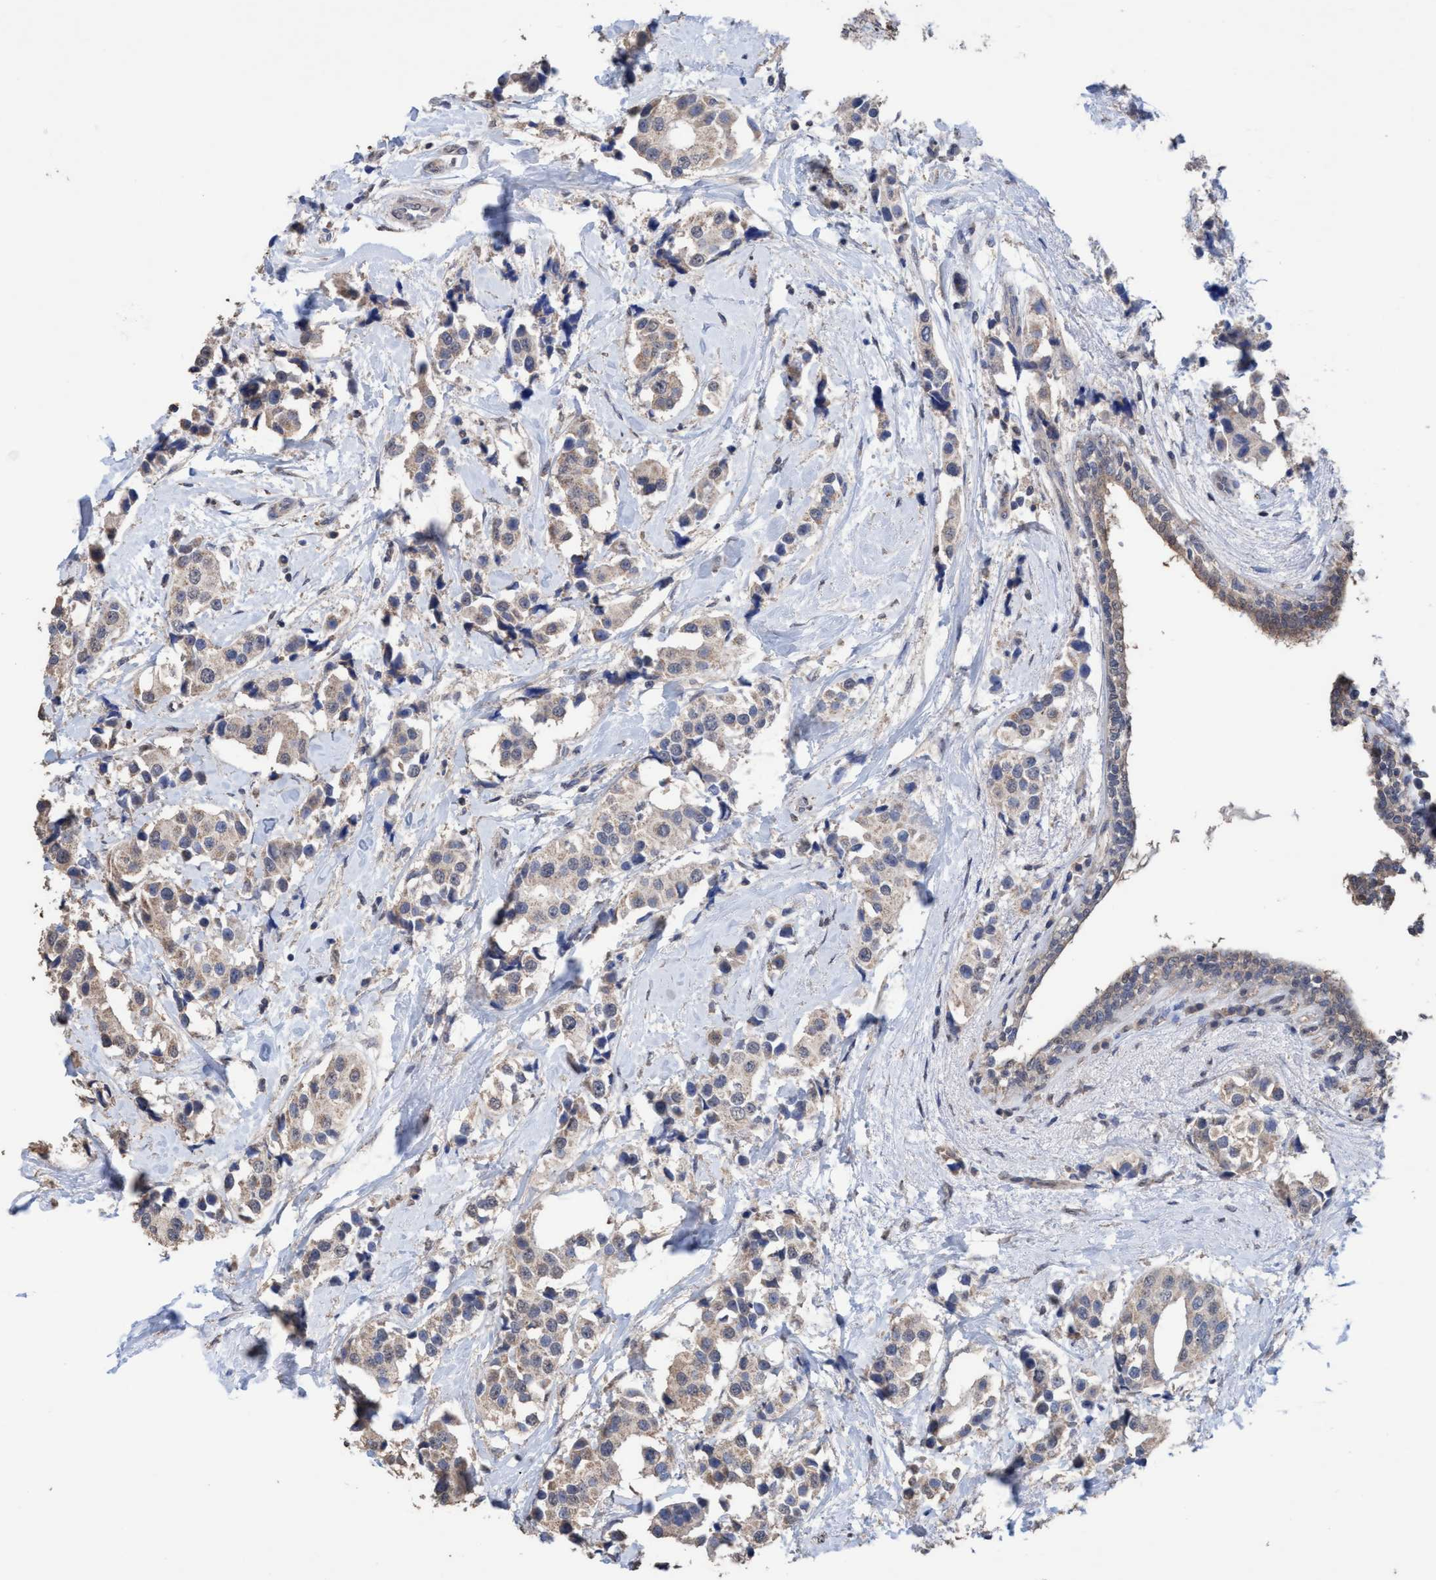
{"staining": {"intensity": "weak", "quantity": "<25%", "location": "cytoplasmic/membranous"}, "tissue": "breast cancer", "cell_type": "Tumor cells", "image_type": "cancer", "snomed": [{"axis": "morphology", "description": "Normal tissue, NOS"}, {"axis": "morphology", "description": "Duct carcinoma"}, {"axis": "topography", "description": "Breast"}], "caption": "Tumor cells are negative for brown protein staining in breast cancer (intraductal carcinoma).", "gene": "GLOD4", "patient": {"sex": "female", "age": 39}}